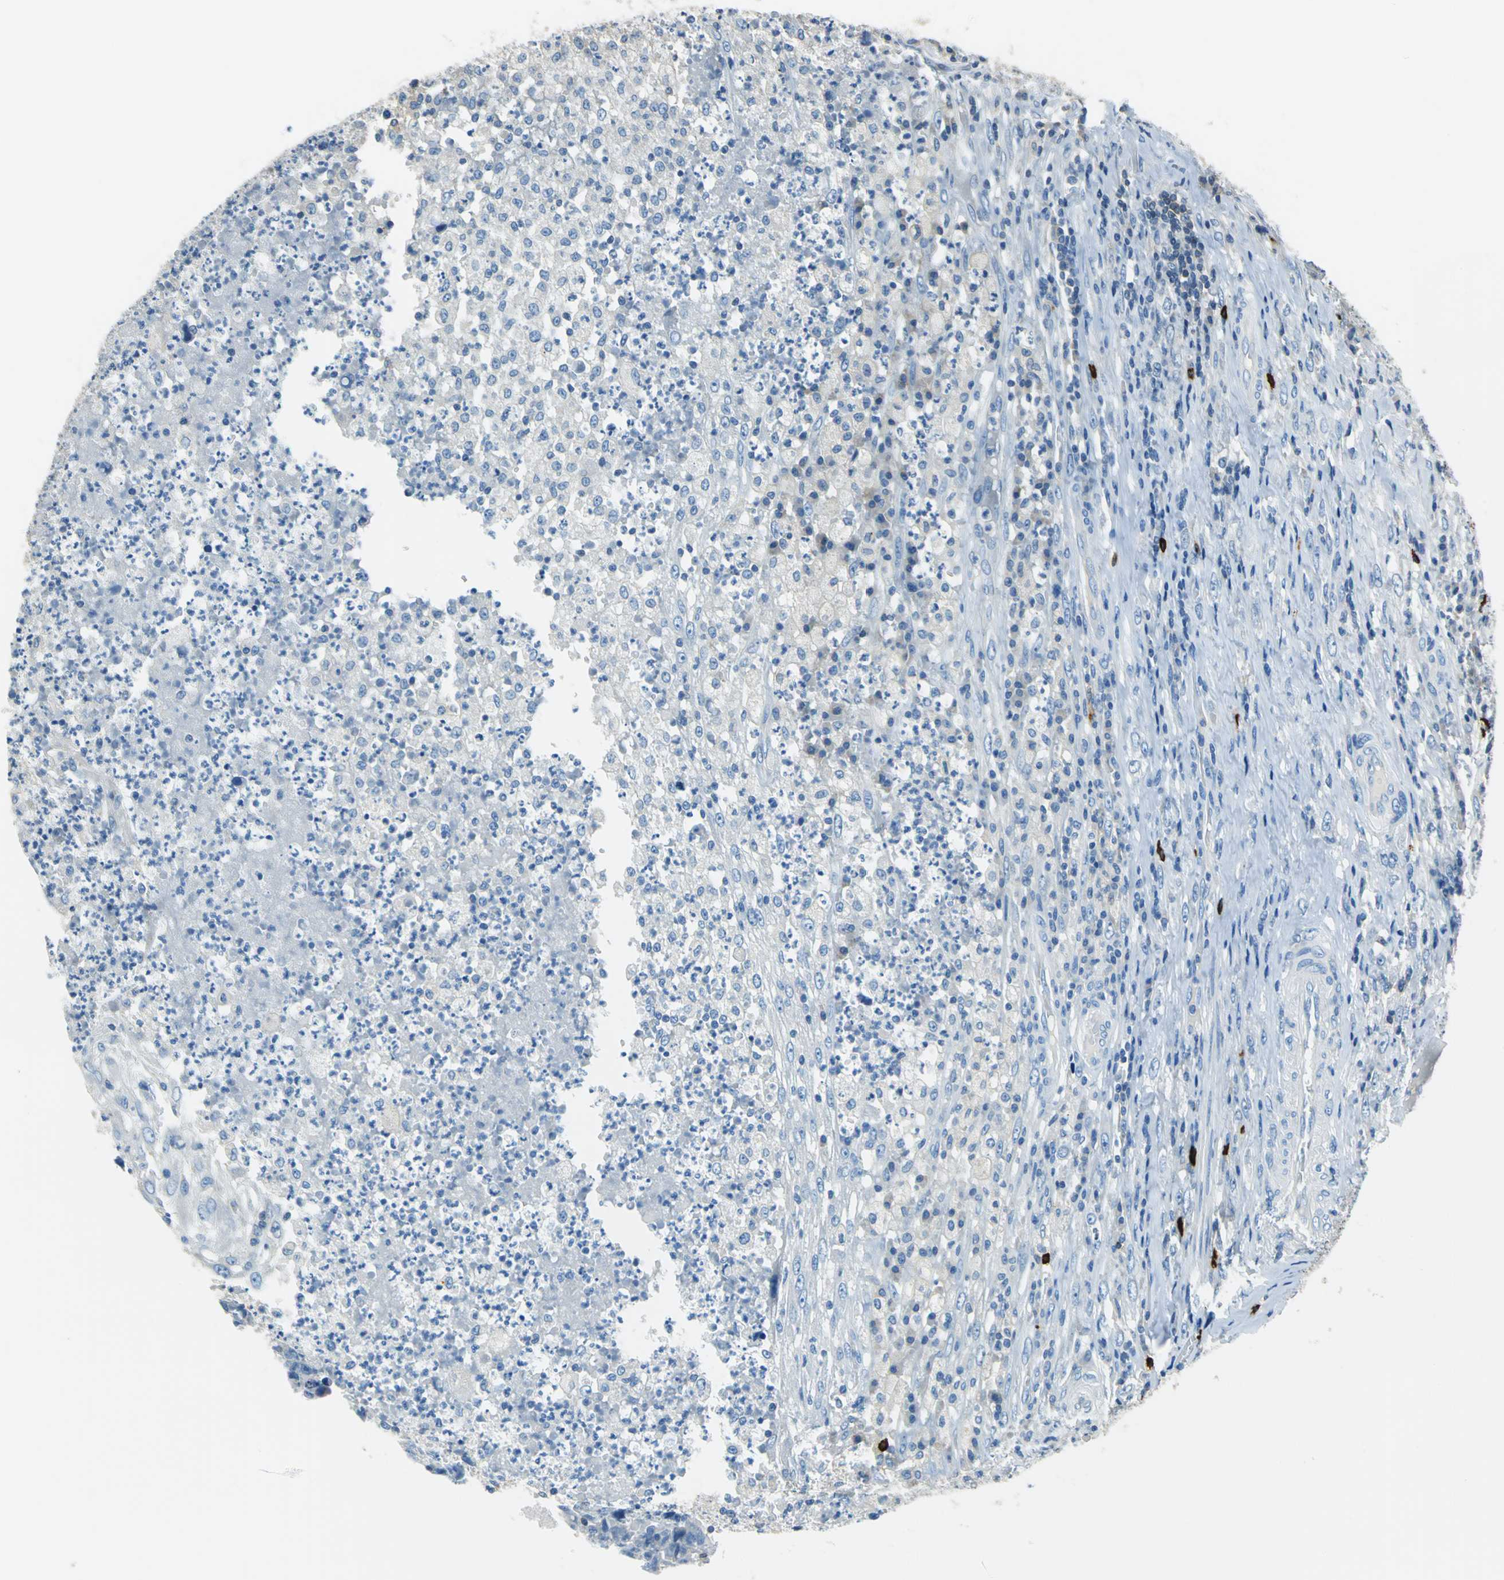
{"staining": {"intensity": "negative", "quantity": "none", "location": "none"}, "tissue": "testis cancer", "cell_type": "Tumor cells", "image_type": "cancer", "snomed": [{"axis": "morphology", "description": "Necrosis, NOS"}, {"axis": "morphology", "description": "Carcinoma, Embryonal, NOS"}, {"axis": "topography", "description": "Testis"}], "caption": "This is an immunohistochemistry histopathology image of human testis cancer (embryonal carcinoma). There is no staining in tumor cells.", "gene": "CPA3", "patient": {"sex": "male", "age": 19}}